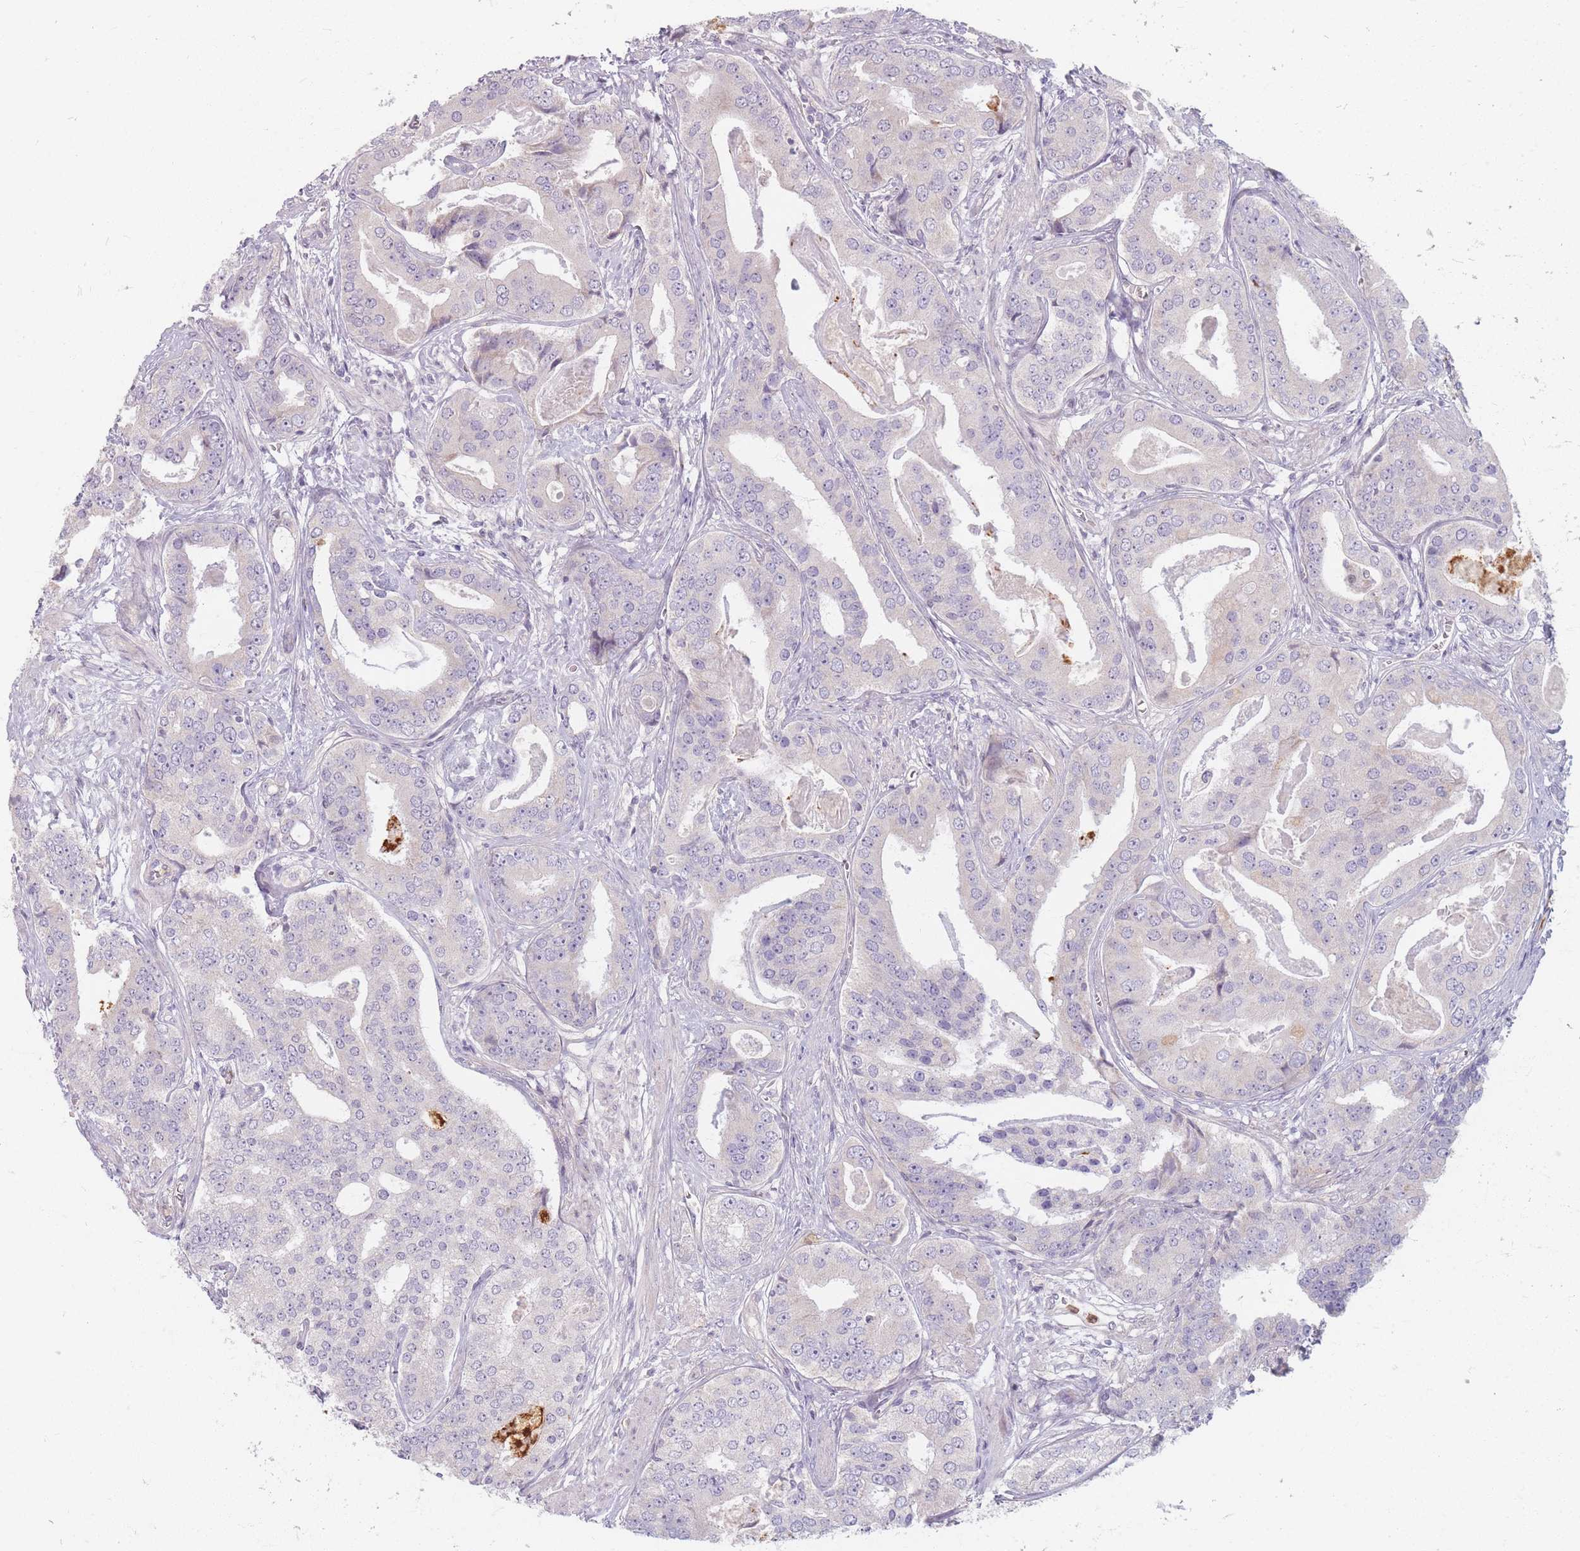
{"staining": {"intensity": "negative", "quantity": "none", "location": "none"}, "tissue": "prostate cancer", "cell_type": "Tumor cells", "image_type": "cancer", "snomed": [{"axis": "morphology", "description": "Adenocarcinoma, High grade"}, {"axis": "topography", "description": "Prostate"}], "caption": "A high-resolution image shows IHC staining of prostate high-grade adenocarcinoma, which reveals no significant staining in tumor cells.", "gene": "CHCHD7", "patient": {"sex": "male", "age": 71}}